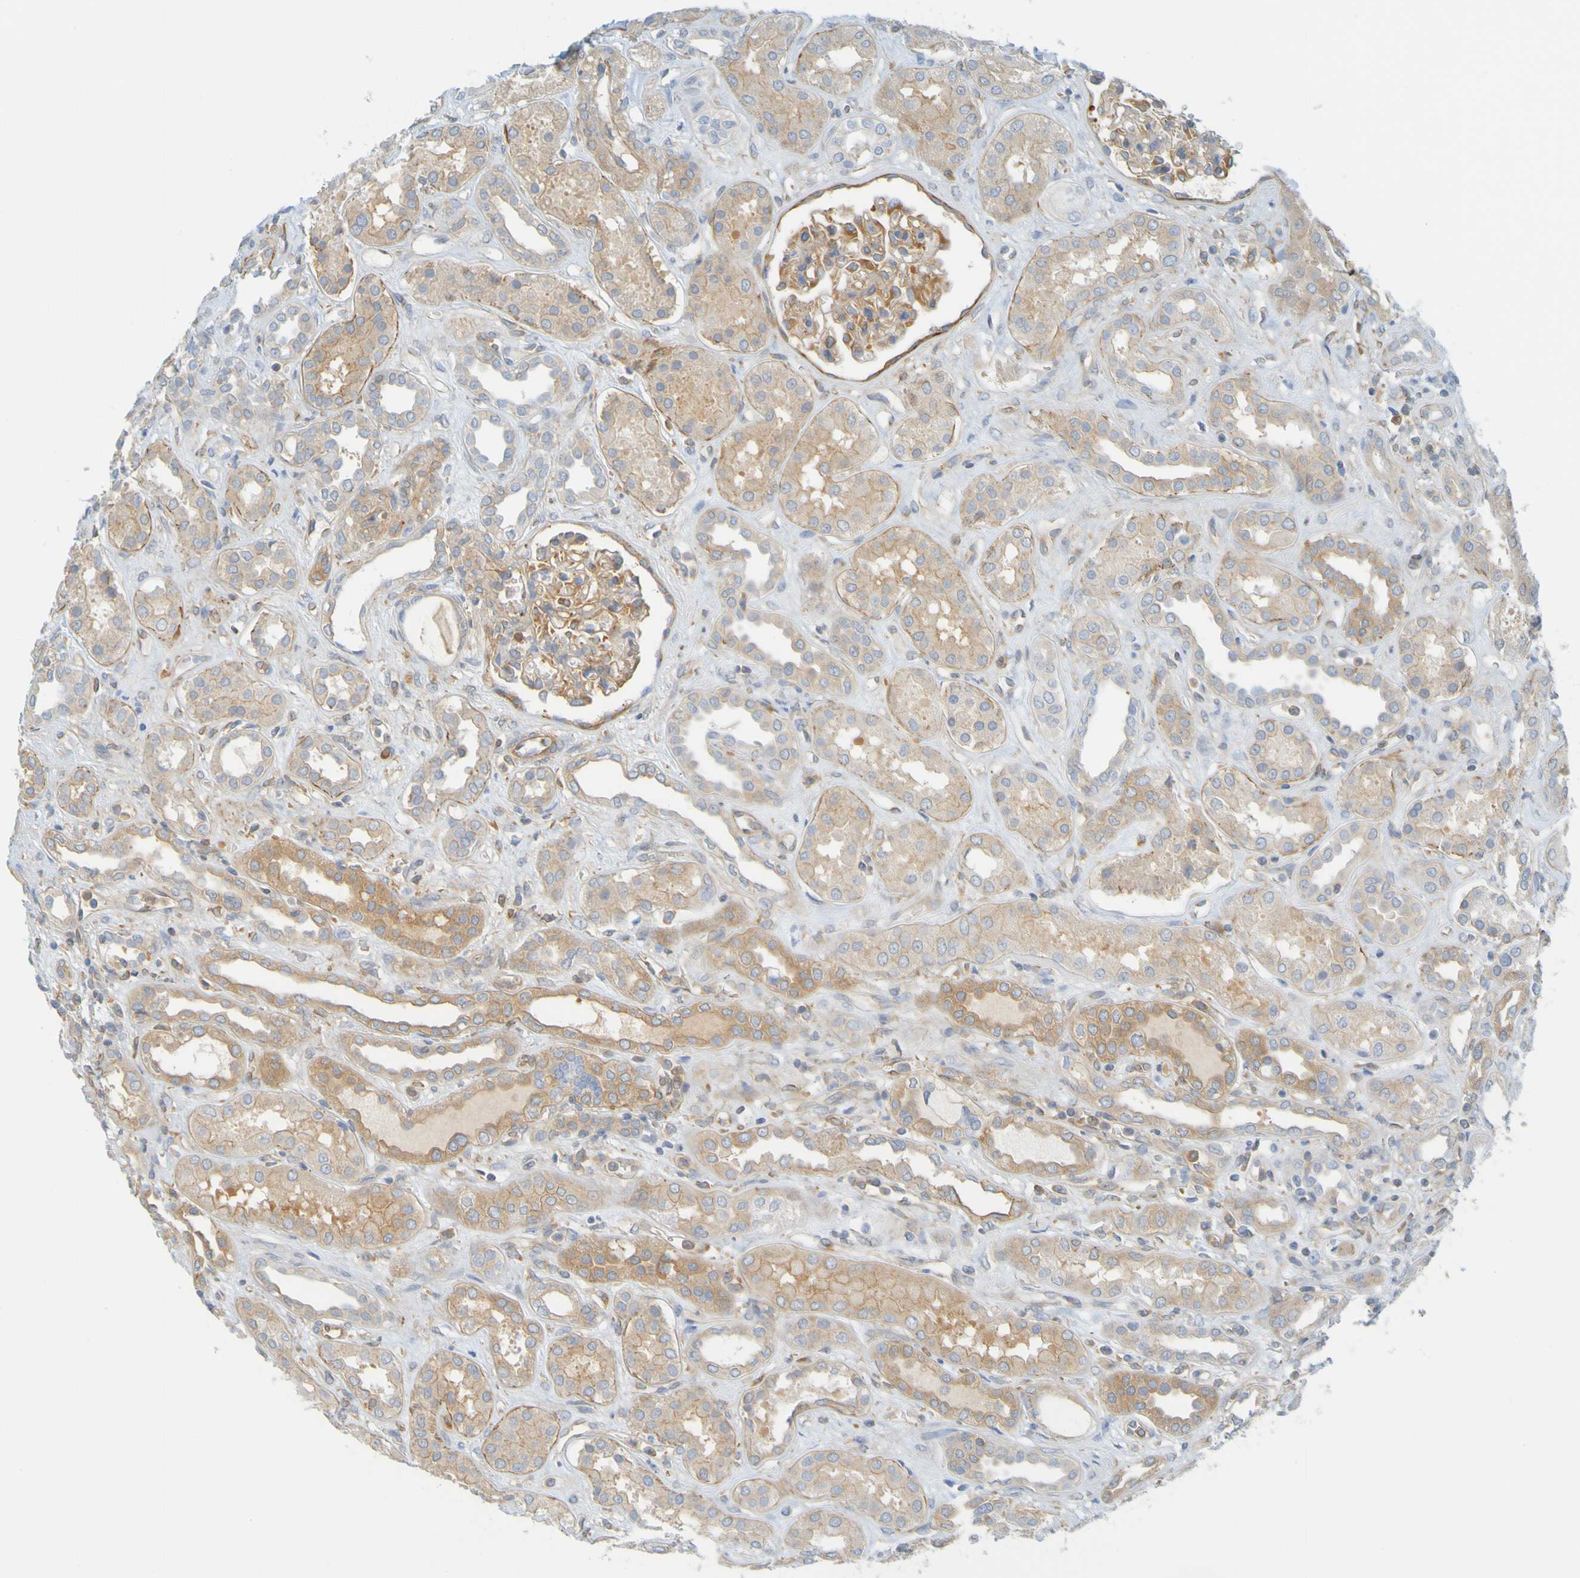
{"staining": {"intensity": "moderate", "quantity": ">75%", "location": "cytoplasmic/membranous"}, "tissue": "kidney", "cell_type": "Cells in glomeruli", "image_type": "normal", "snomed": [{"axis": "morphology", "description": "Normal tissue, NOS"}, {"axis": "topography", "description": "Kidney"}], "caption": "Protein expression analysis of benign human kidney reveals moderate cytoplasmic/membranous staining in approximately >75% of cells in glomeruli. The staining was performed using DAB (3,3'-diaminobenzidine) to visualize the protein expression in brown, while the nuclei were stained in blue with hematoxylin (Magnification: 20x).", "gene": "APPL1", "patient": {"sex": "male", "age": 59}}